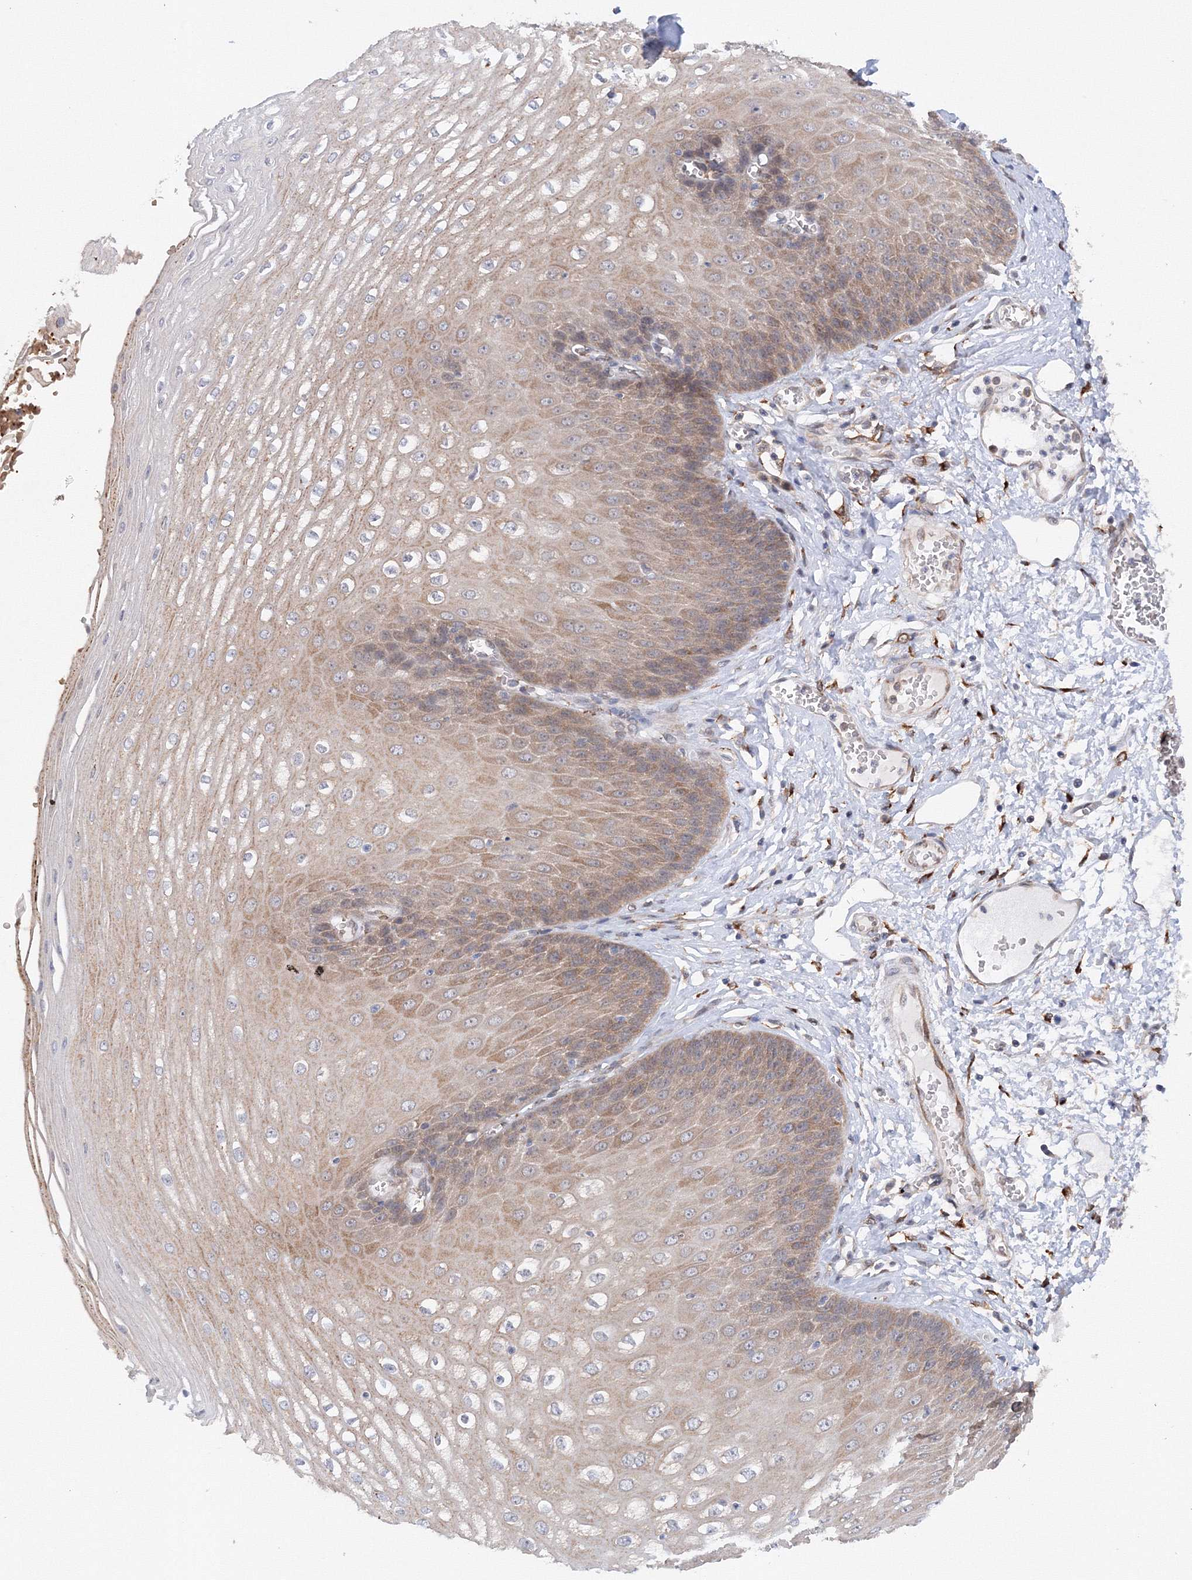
{"staining": {"intensity": "moderate", "quantity": ">75%", "location": "cytoplasmic/membranous"}, "tissue": "esophagus", "cell_type": "Squamous epithelial cells", "image_type": "normal", "snomed": [{"axis": "morphology", "description": "Normal tissue, NOS"}, {"axis": "topography", "description": "Esophagus"}], "caption": "This histopathology image demonstrates immunohistochemistry staining of benign human esophagus, with medium moderate cytoplasmic/membranous staining in about >75% of squamous epithelial cells.", "gene": "DIS3L2", "patient": {"sex": "male", "age": 60}}